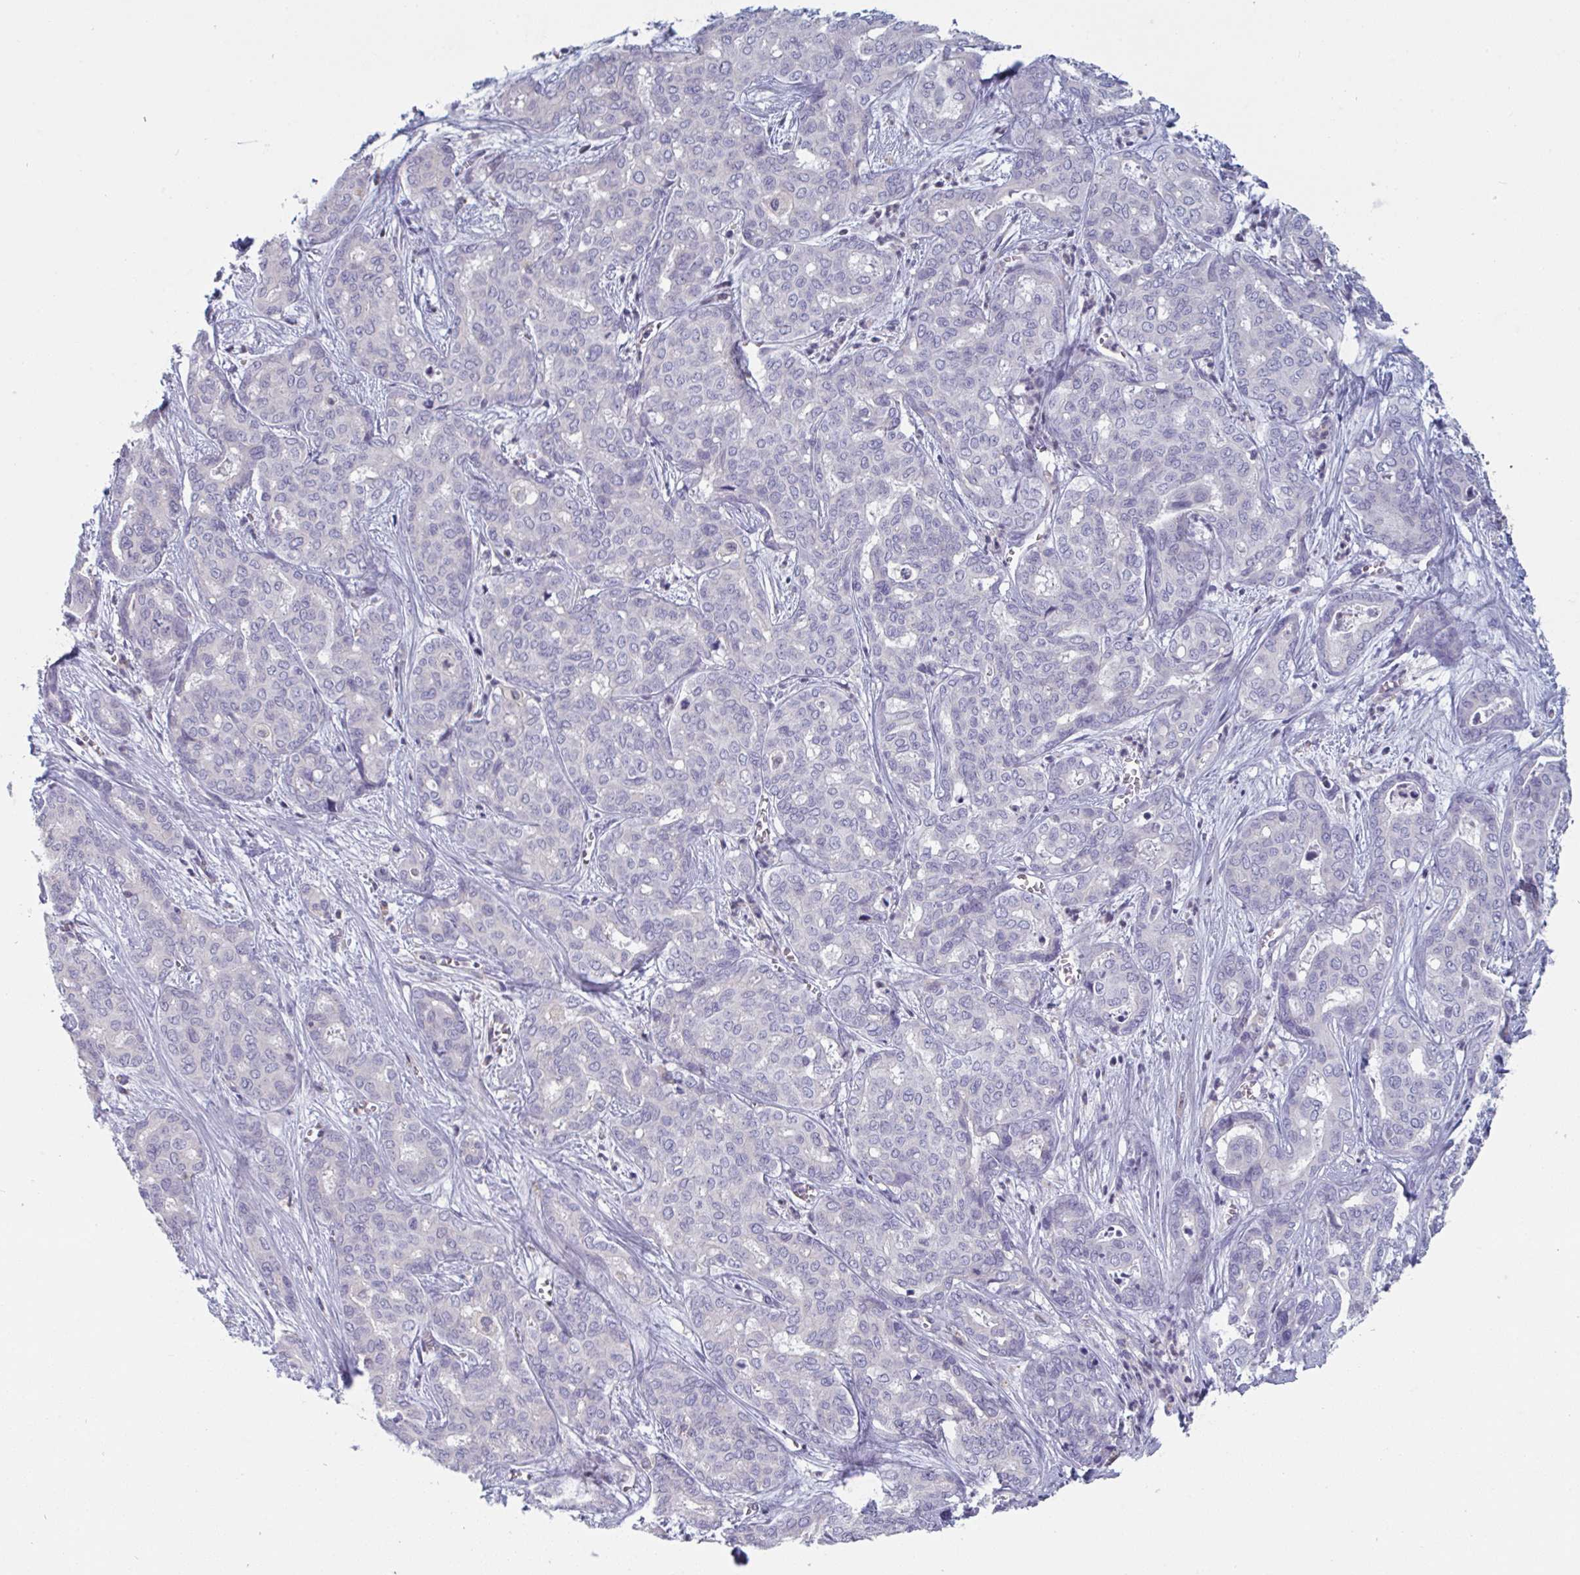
{"staining": {"intensity": "negative", "quantity": "none", "location": "none"}, "tissue": "liver cancer", "cell_type": "Tumor cells", "image_type": "cancer", "snomed": [{"axis": "morphology", "description": "Cholangiocarcinoma"}, {"axis": "topography", "description": "Liver"}], "caption": "This micrograph is of liver cholangiocarcinoma stained with immunohistochemistry (IHC) to label a protein in brown with the nuclei are counter-stained blue. There is no positivity in tumor cells. The staining was performed using DAB to visualize the protein expression in brown, while the nuclei were stained in blue with hematoxylin (Magnification: 20x).", "gene": "PTPRD", "patient": {"sex": "female", "age": 64}}